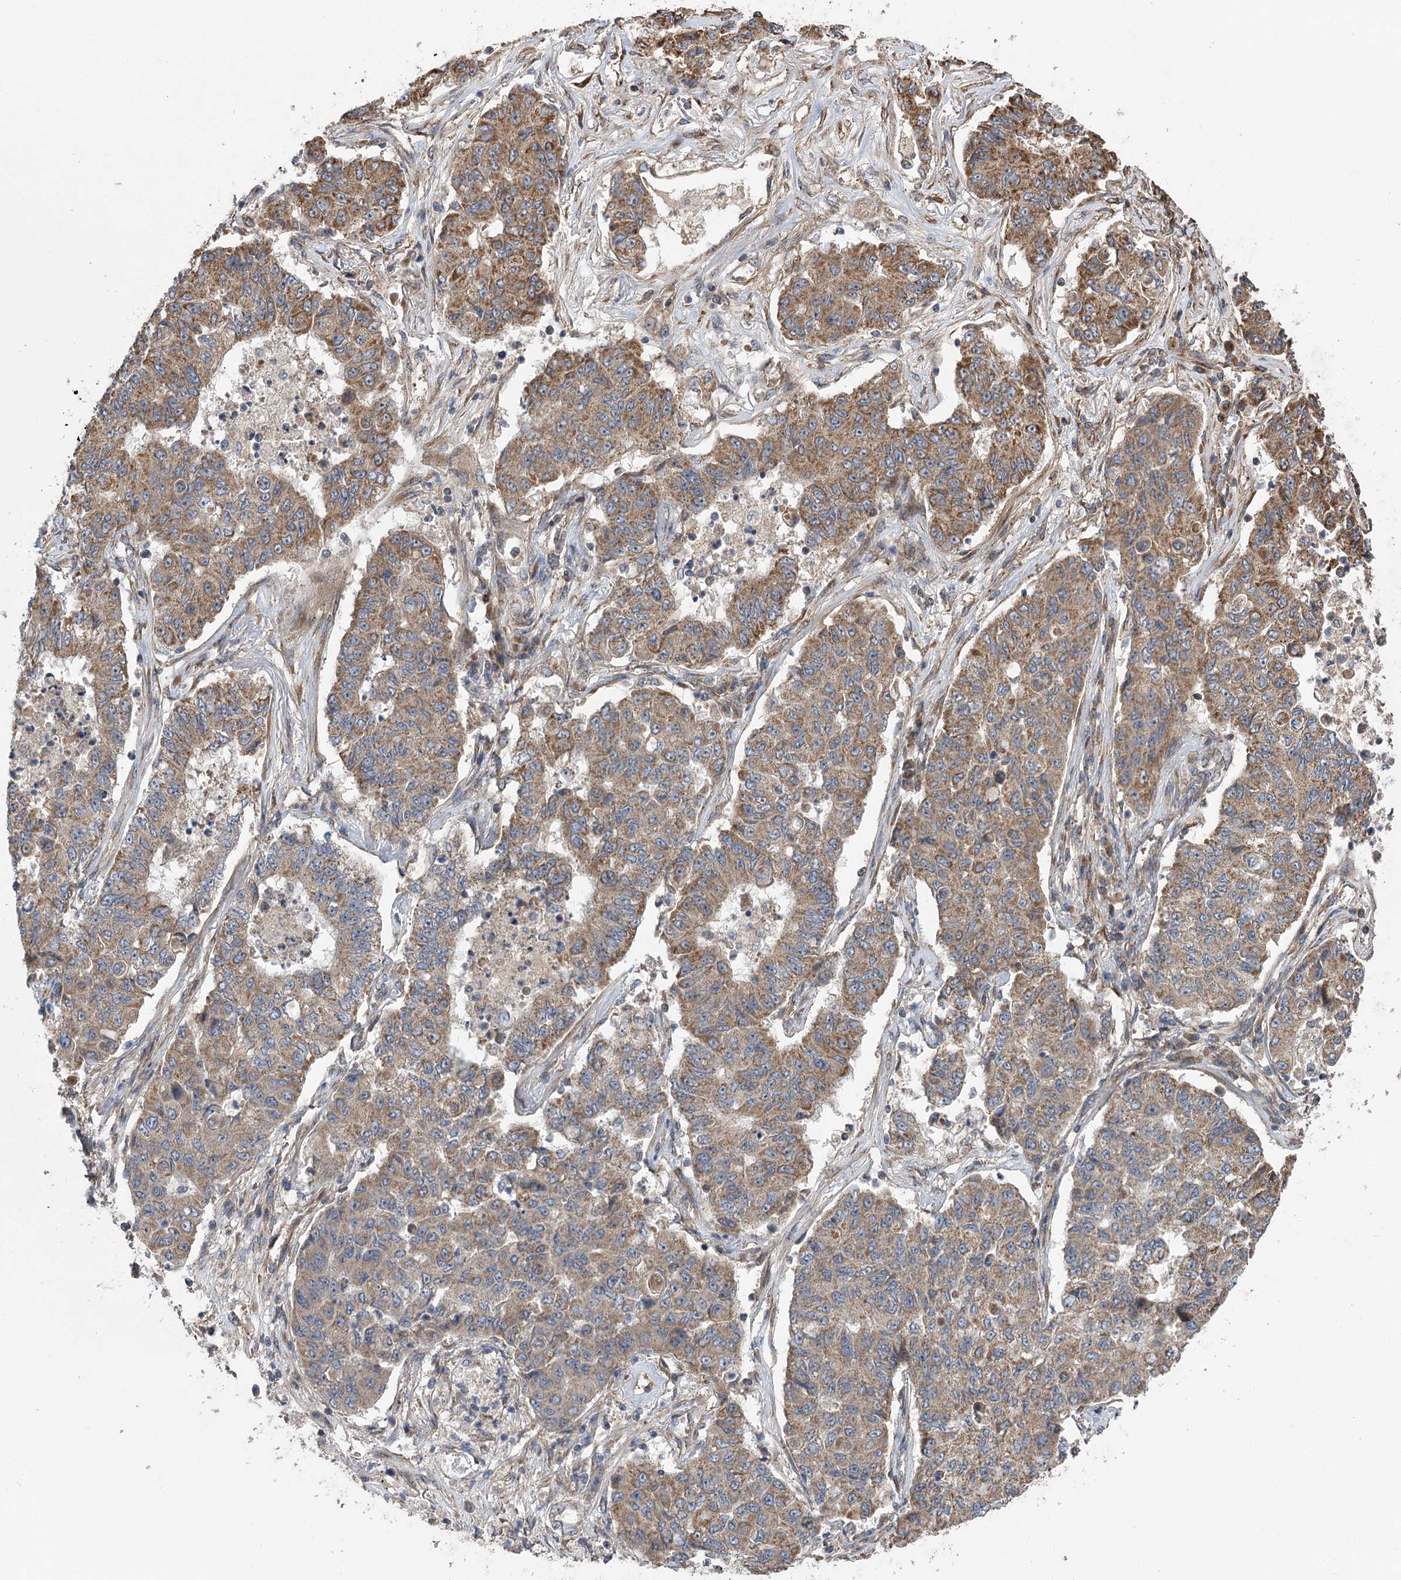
{"staining": {"intensity": "moderate", "quantity": ">75%", "location": "cytoplasmic/membranous"}, "tissue": "lung cancer", "cell_type": "Tumor cells", "image_type": "cancer", "snomed": [{"axis": "morphology", "description": "Squamous cell carcinoma, NOS"}, {"axis": "topography", "description": "Lung"}], "caption": "The histopathology image shows a brown stain indicating the presence of a protein in the cytoplasmic/membranous of tumor cells in lung squamous cell carcinoma.", "gene": "RWDD4", "patient": {"sex": "male", "age": 74}}